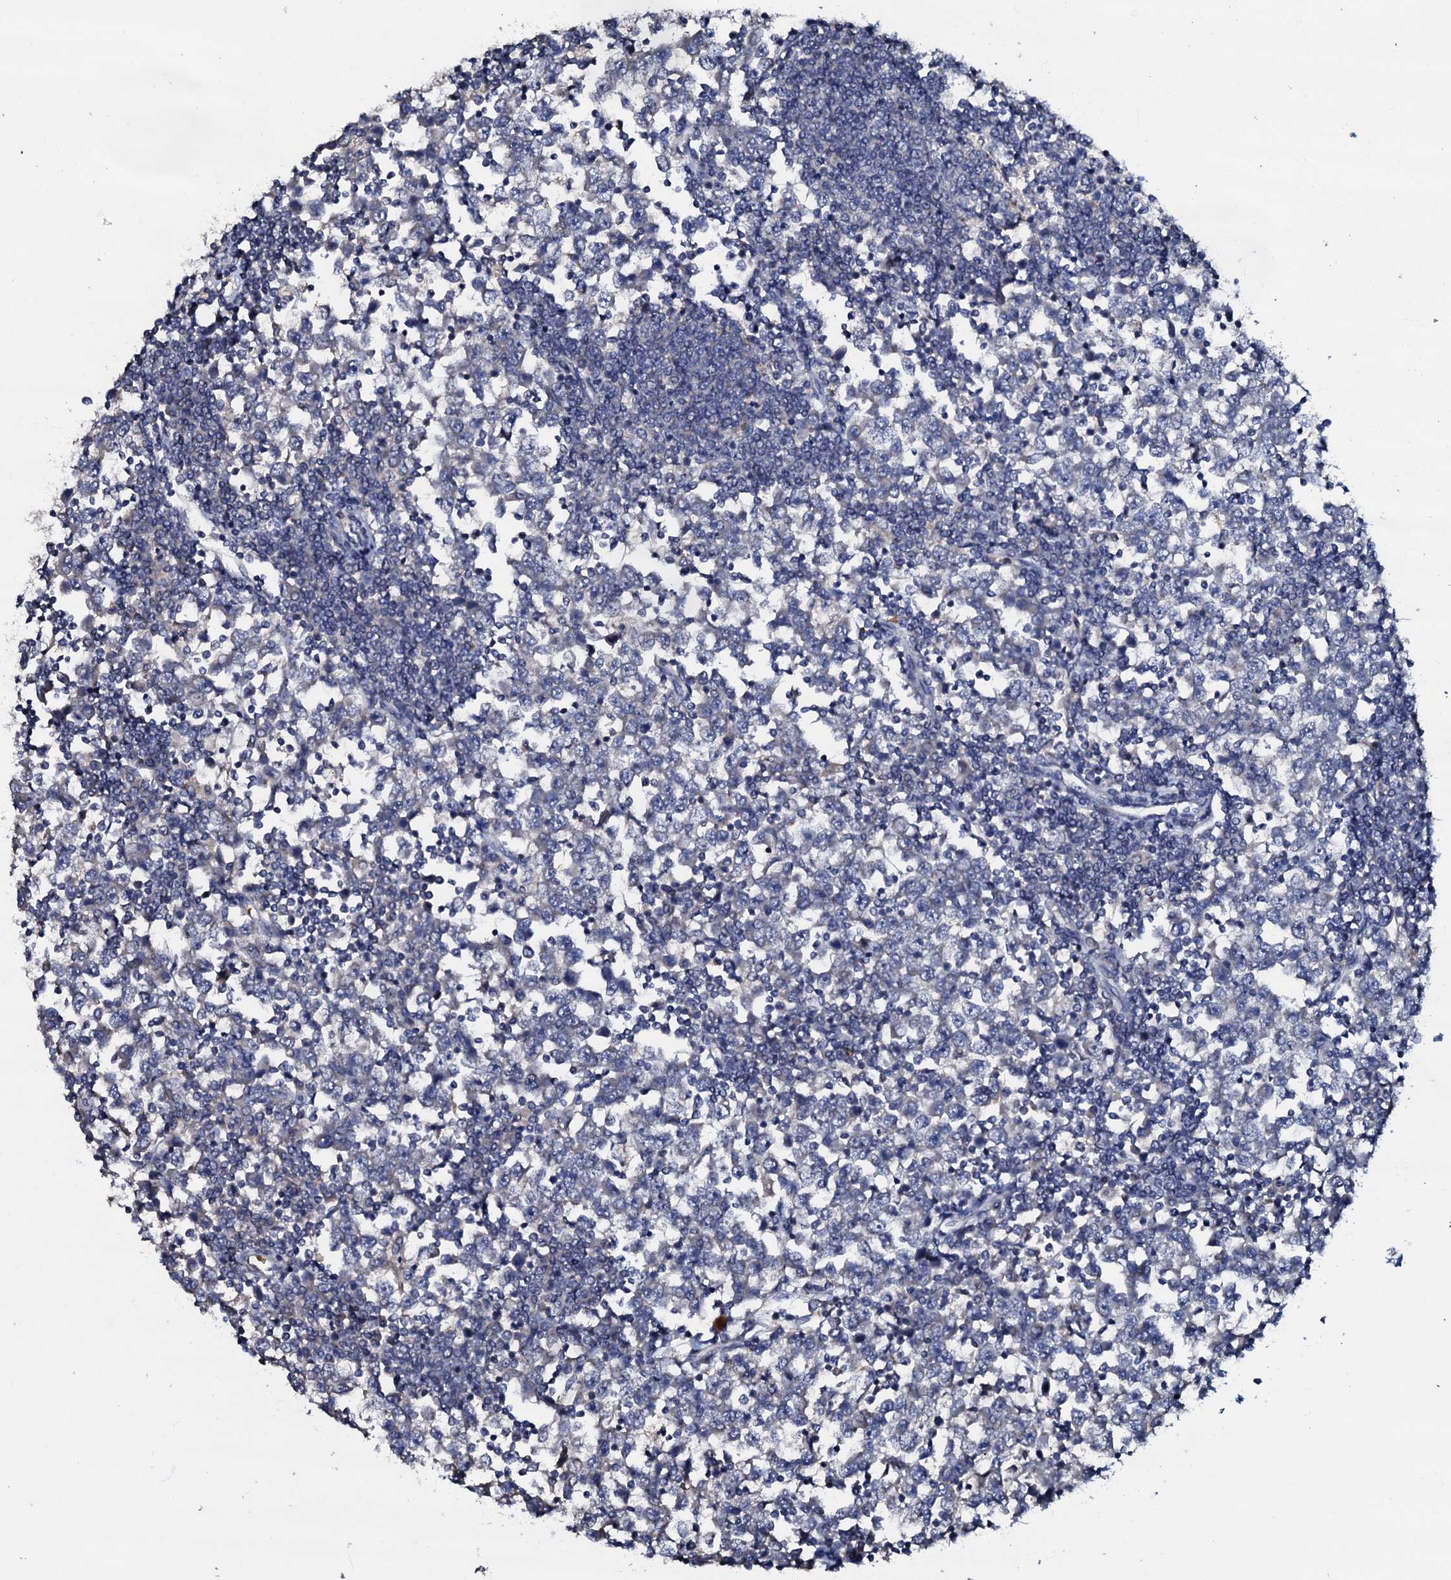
{"staining": {"intensity": "negative", "quantity": "none", "location": "none"}, "tissue": "testis cancer", "cell_type": "Tumor cells", "image_type": "cancer", "snomed": [{"axis": "morphology", "description": "Seminoma, NOS"}, {"axis": "topography", "description": "Testis"}], "caption": "Histopathology image shows no protein positivity in tumor cells of testis cancer tissue. The staining was performed using DAB to visualize the protein expression in brown, while the nuclei were stained in blue with hematoxylin (Magnification: 20x).", "gene": "CPNE2", "patient": {"sex": "male", "age": 65}}